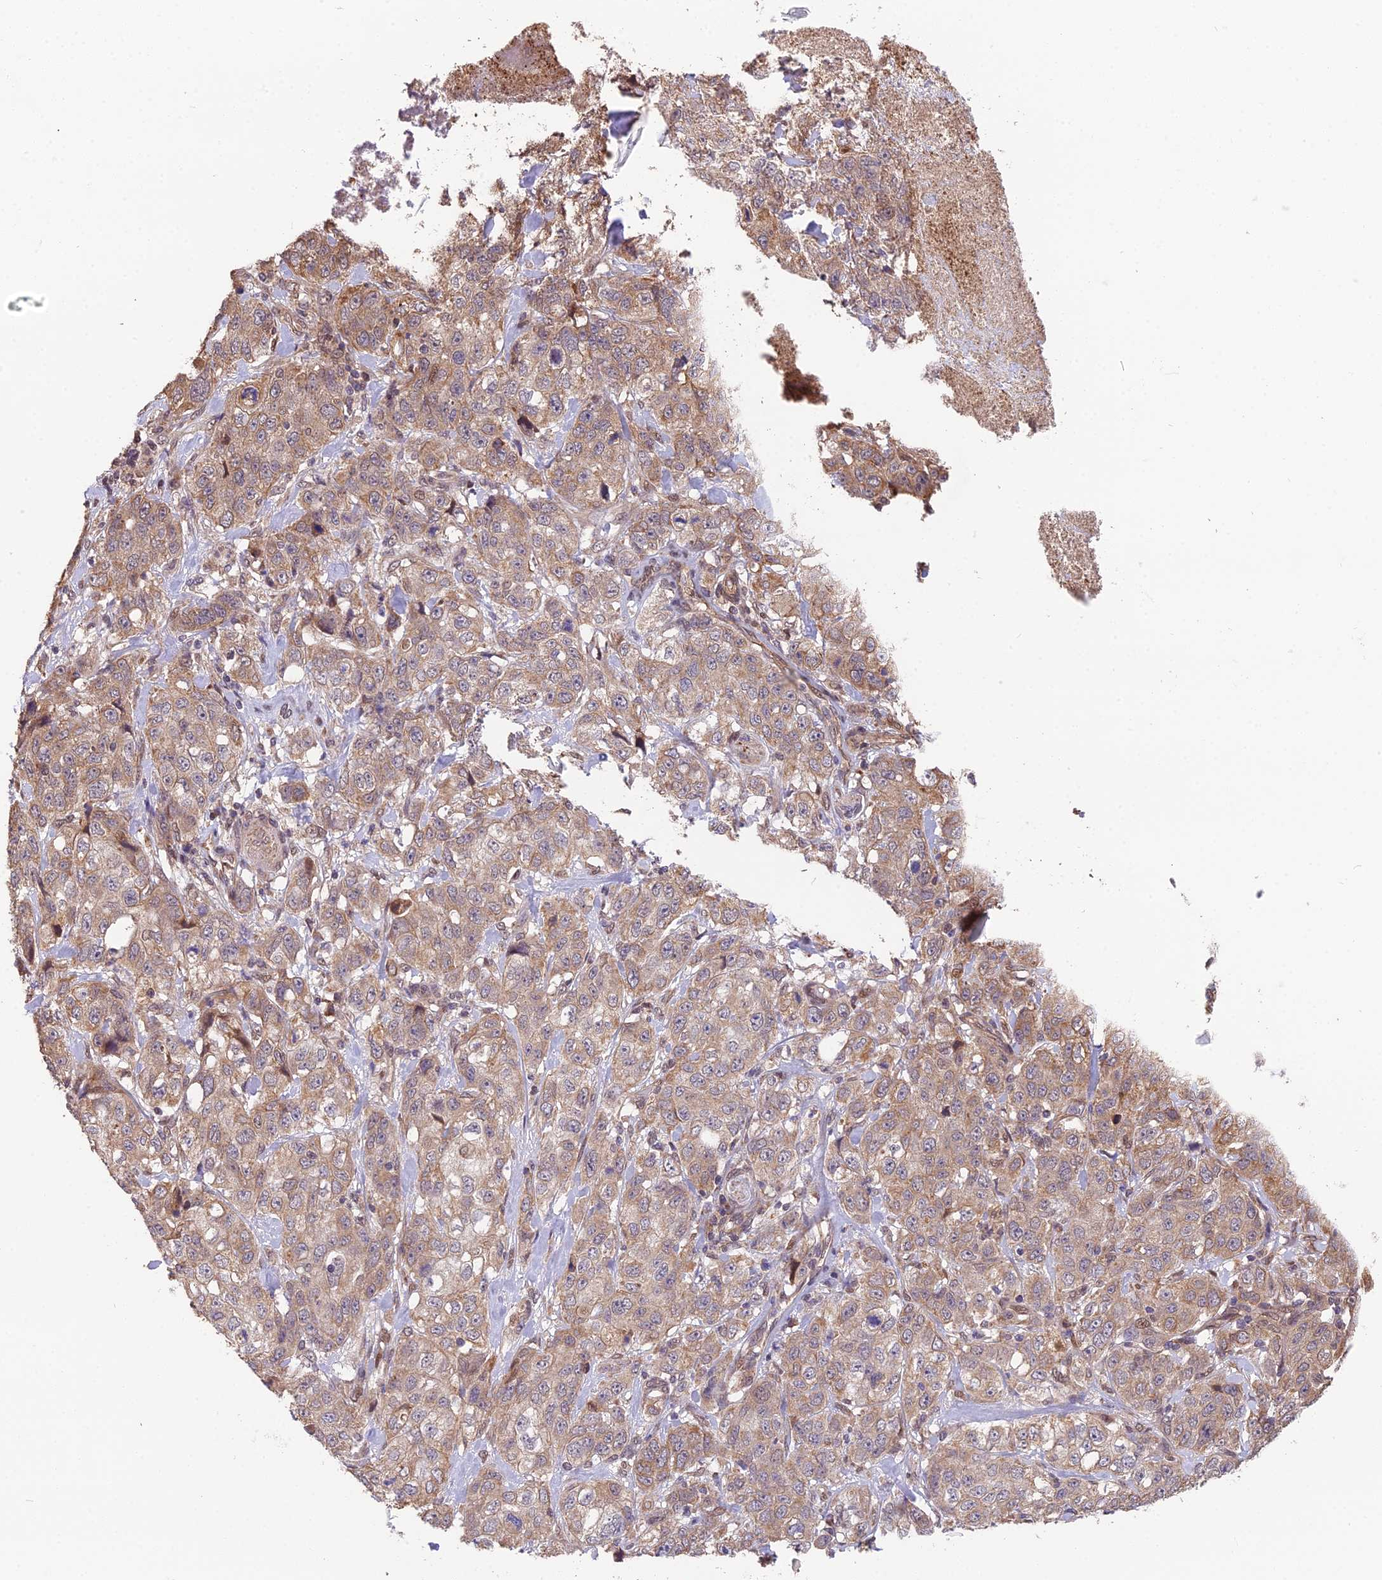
{"staining": {"intensity": "moderate", "quantity": ">75%", "location": "cytoplasmic/membranous"}, "tissue": "stomach cancer", "cell_type": "Tumor cells", "image_type": "cancer", "snomed": [{"axis": "morphology", "description": "Adenocarcinoma, NOS"}, {"axis": "topography", "description": "Stomach"}], "caption": "A medium amount of moderate cytoplasmic/membranous positivity is present in about >75% of tumor cells in stomach cancer tissue. Immunohistochemistry stains the protein of interest in brown and the nuclei are stained blue.", "gene": "CYP2R1", "patient": {"sex": "male", "age": 48}}